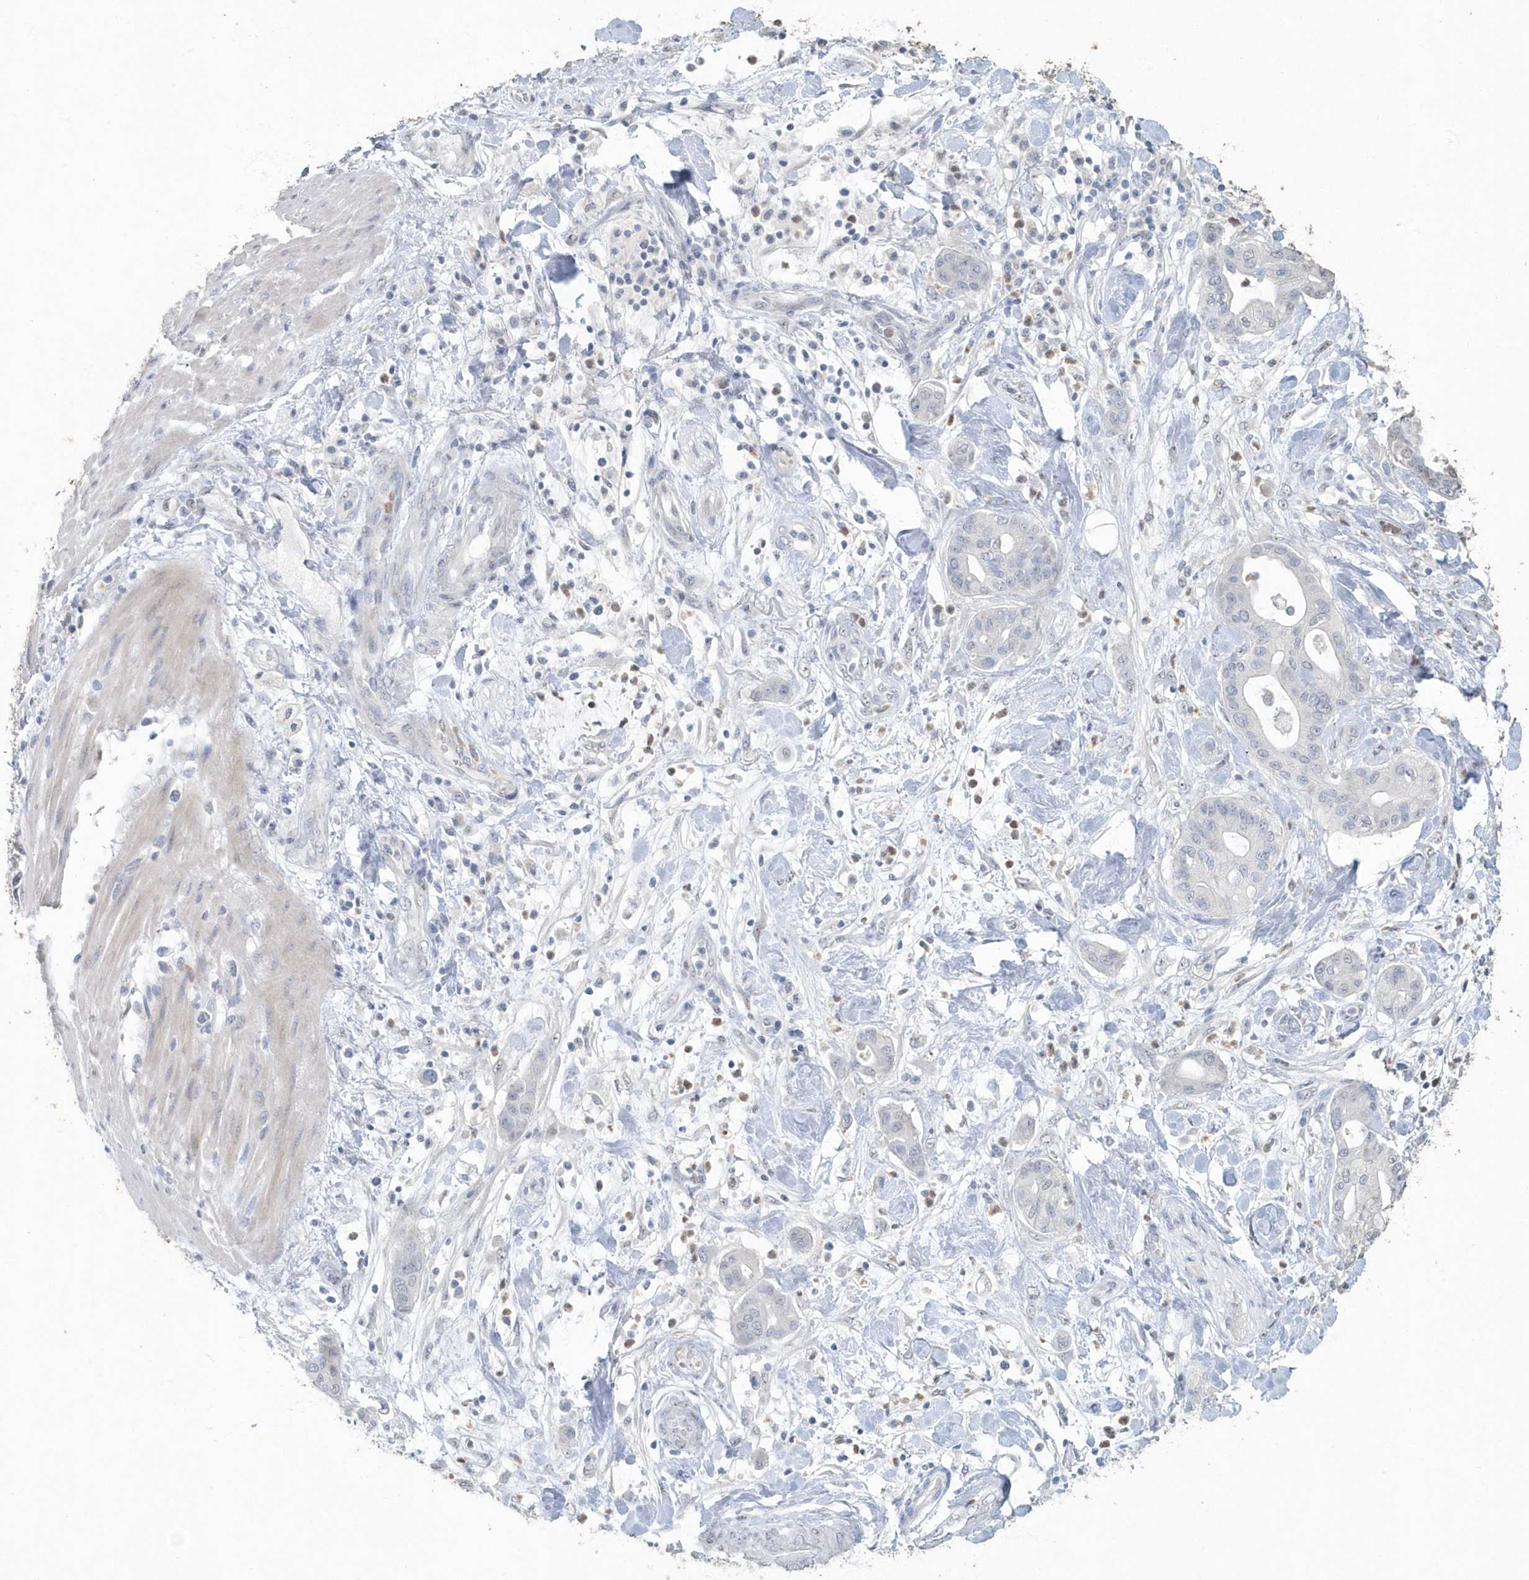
{"staining": {"intensity": "negative", "quantity": "none", "location": "none"}, "tissue": "pancreatic cancer", "cell_type": "Tumor cells", "image_type": "cancer", "snomed": [{"axis": "morphology", "description": "Adenocarcinoma, NOS"}, {"axis": "morphology", "description": "Adenocarcinoma, metastatic, NOS"}, {"axis": "topography", "description": "Lymph node"}, {"axis": "topography", "description": "Pancreas"}, {"axis": "topography", "description": "Duodenum"}], "caption": "This is an immunohistochemistry (IHC) histopathology image of pancreatic cancer (metastatic adenocarcinoma). There is no staining in tumor cells.", "gene": "MYOT", "patient": {"sex": "female", "age": 64}}